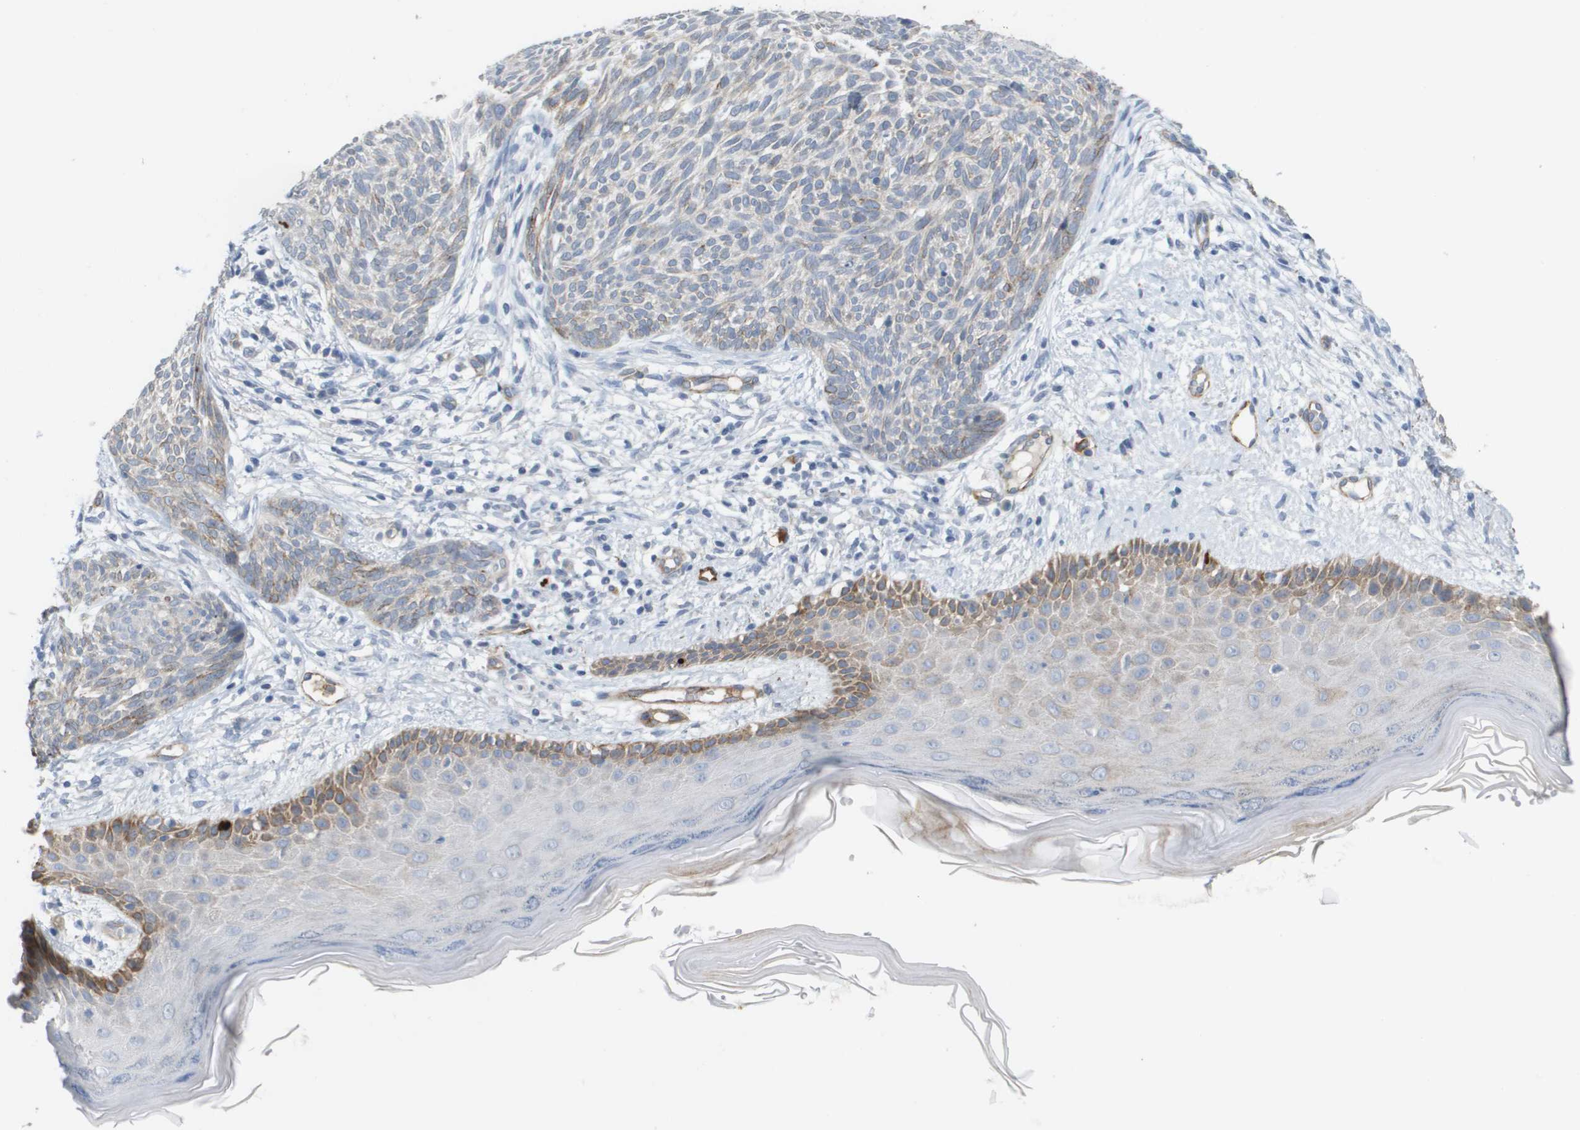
{"staining": {"intensity": "negative", "quantity": "none", "location": "none"}, "tissue": "skin cancer", "cell_type": "Tumor cells", "image_type": "cancer", "snomed": [{"axis": "morphology", "description": "Basal cell carcinoma"}, {"axis": "topography", "description": "Skin"}], "caption": "Immunohistochemical staining of skin cancer shows no significant positivity in tumor cells.", "gene": "ANGPT2", "patient": {"sex": "female", "age": 59}}